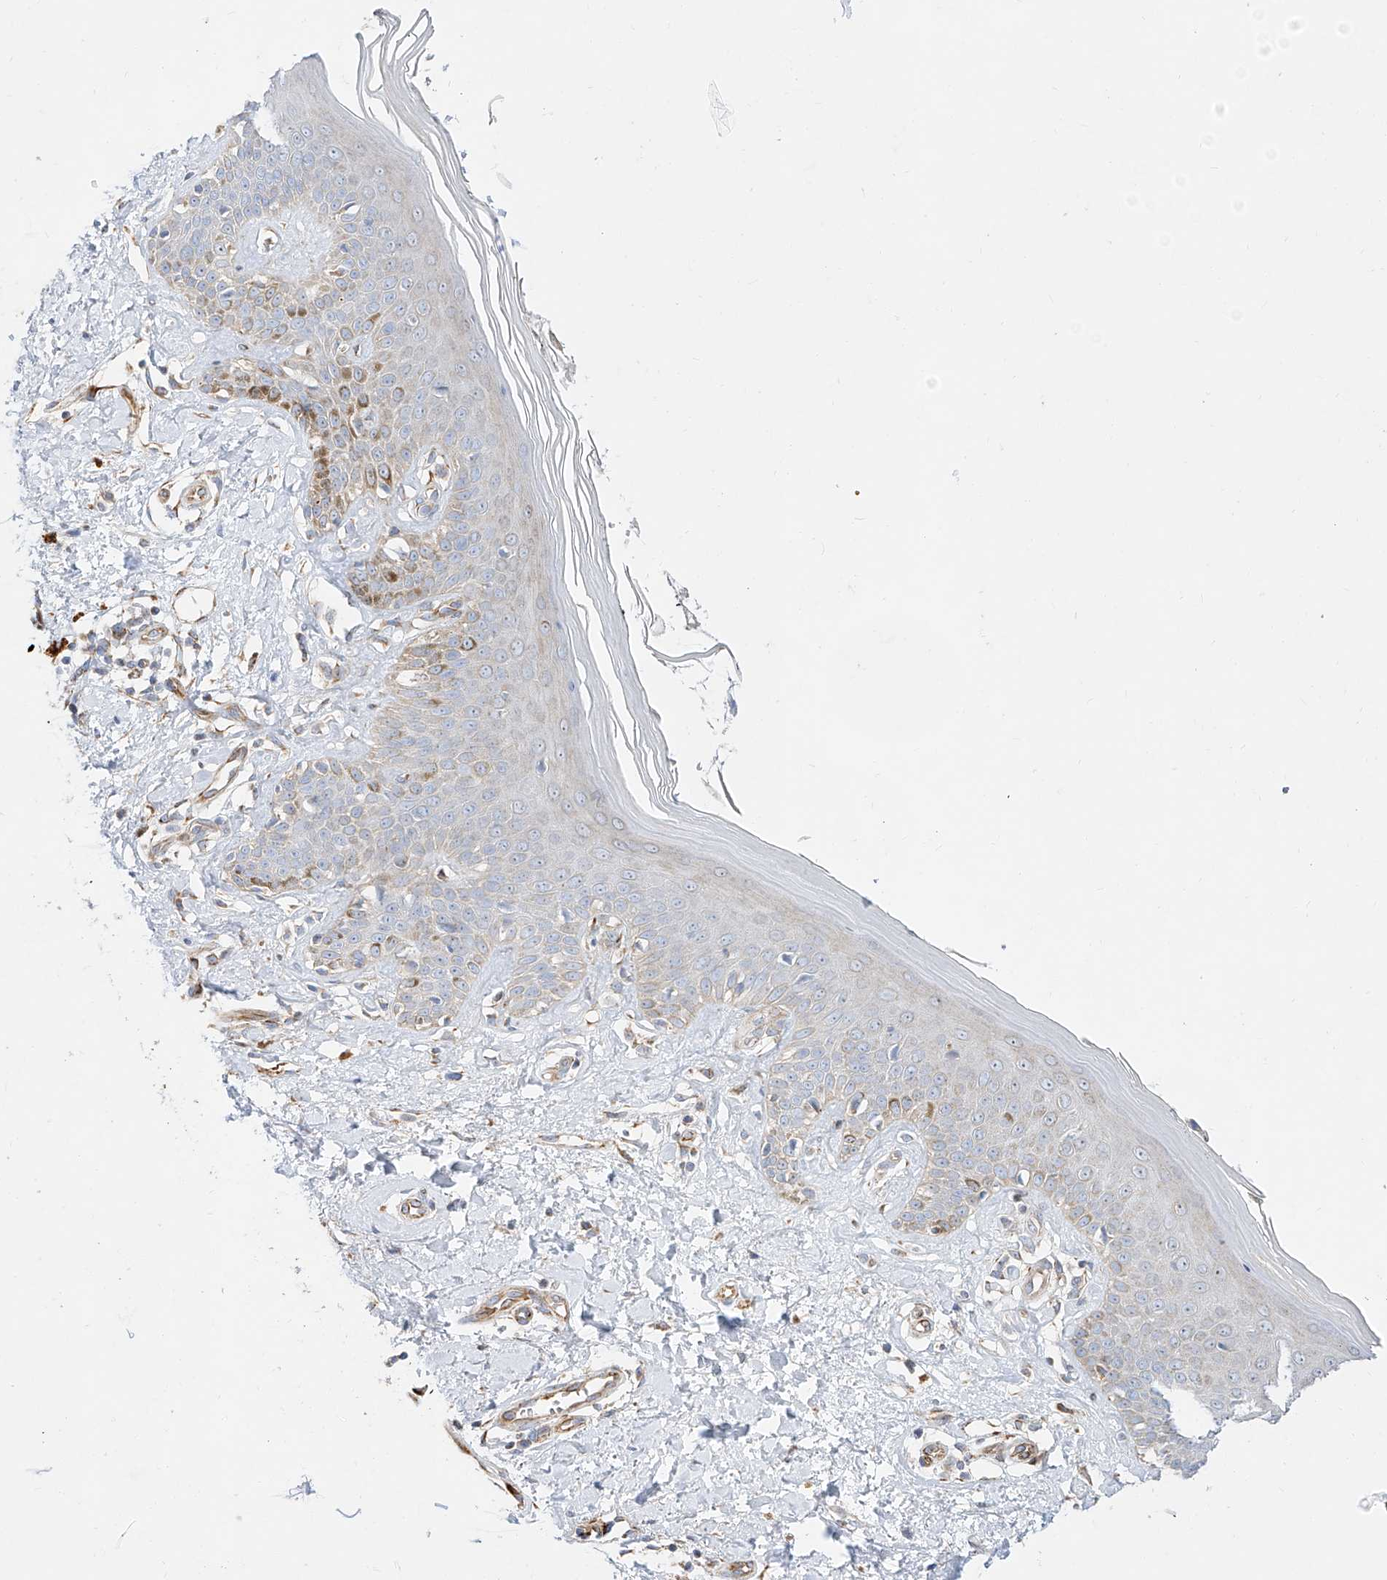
{"staining": {"intensity": "moderate", "quantity": ">75%", "location": "cytoplasmic/membranous"}, "tissue": "skin", "cell_type": "Fibroblasts", "image_type": "normal", "snomed": [{"axis": "morphology", "description": "Normal tissue, NOS"}, {"axis": "topography", "description": "Skin"}], "caption": "A histopathology image of human skin stained for a protein reveals moderate cytoplasmic/membranous brown staining in fibroblasts. Using DAB (3,3'-diaminobenzidine) (brown) and hematoxylin (blue) stains, captured at high magnification using brightfield microscopy.", "gene": "CST9", "patient": {"sex": "female", "age": 64}}